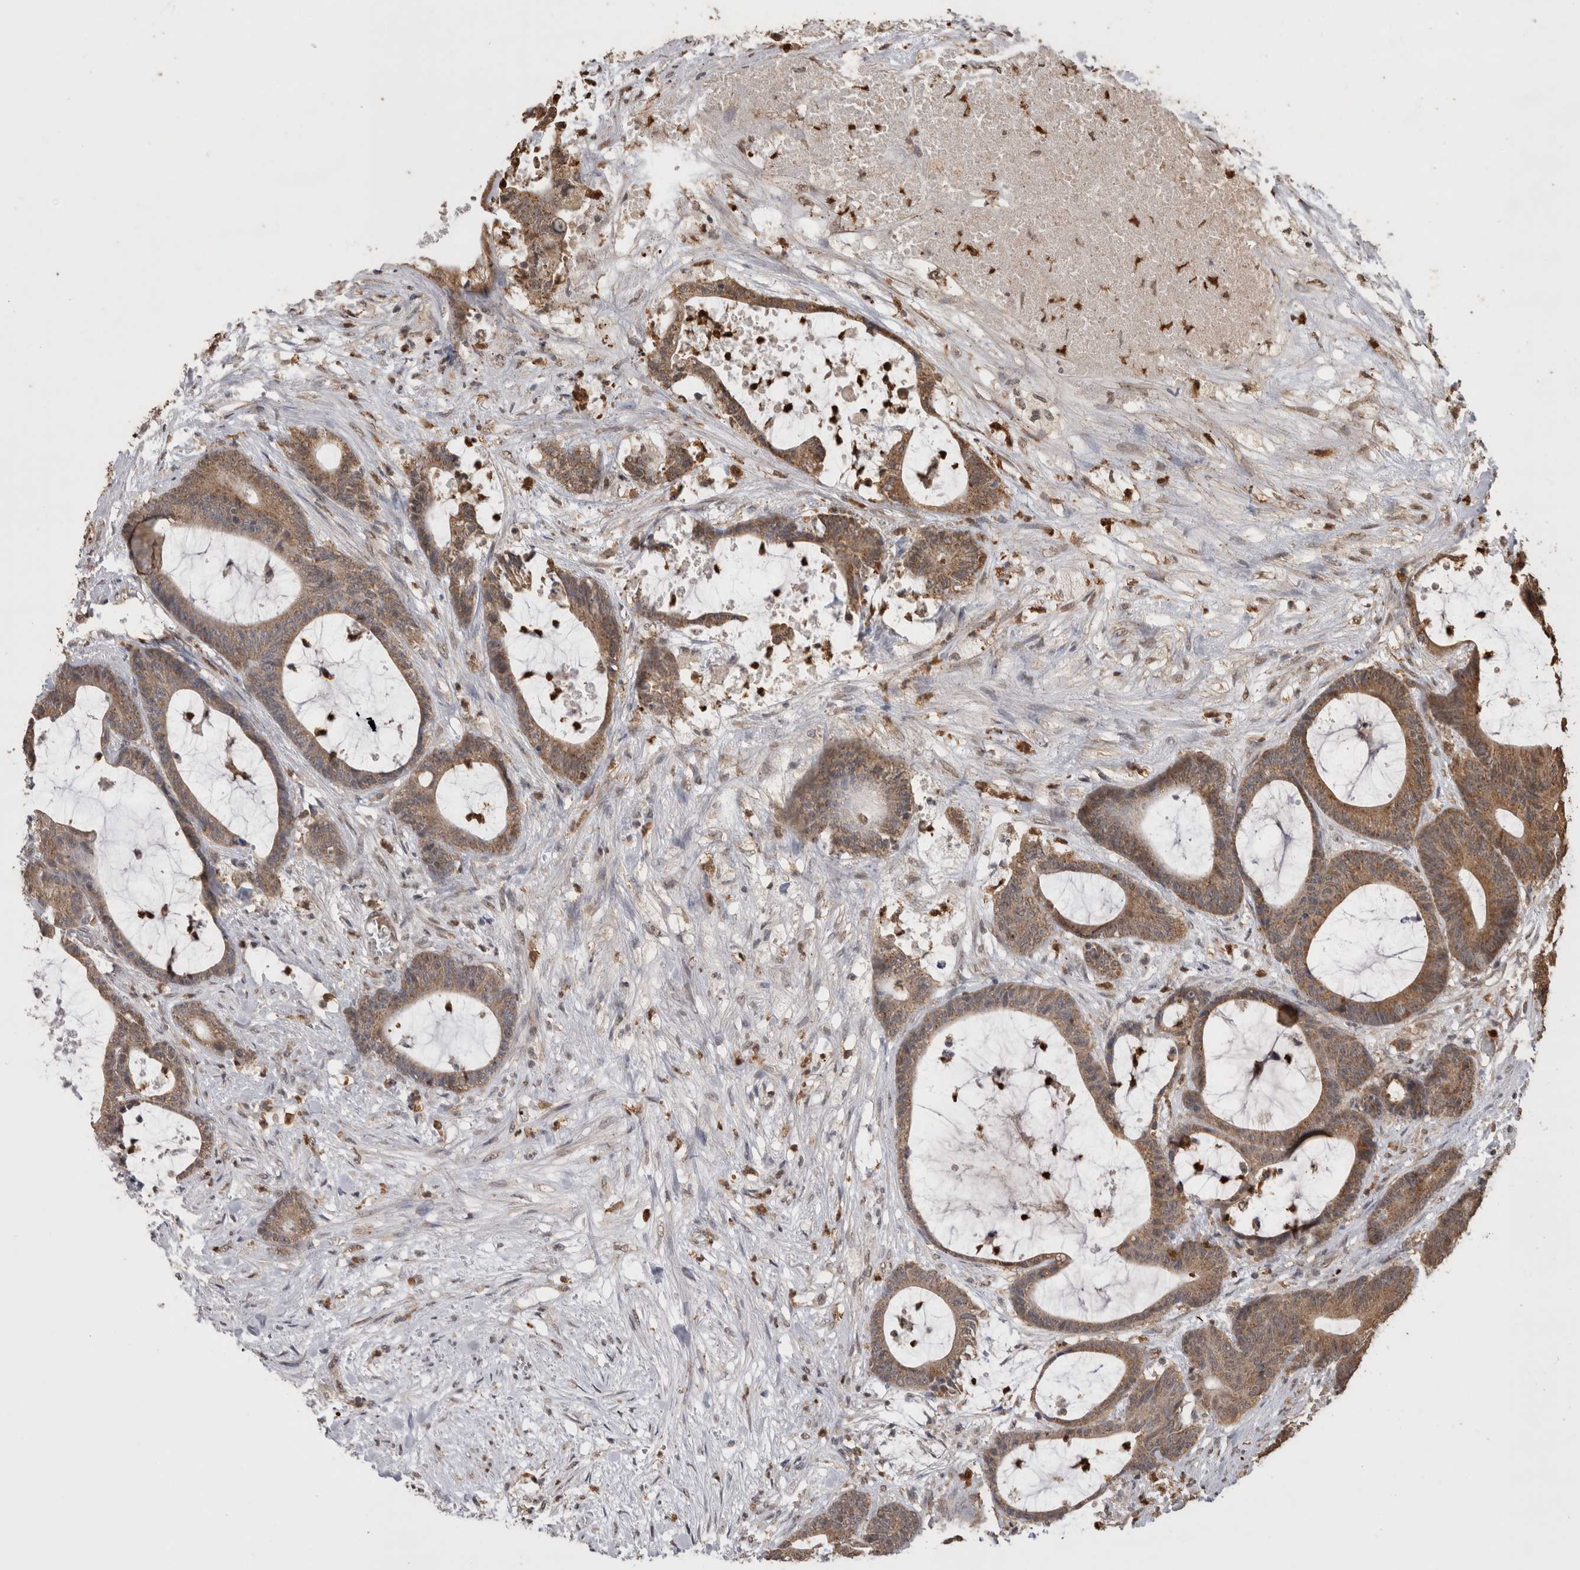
{"staining": {"intensity": "moderate", "quantity": ">75%", "location": "cytoplasmic/membranous"}, "tissue": "colorectal cancer", "cell_type": "Tumor cells", "image_type": "cancer", "snomed": [{"axis": "morphology", "description": "Adenocarcinoma, NOS"}, {"axis": "topography", "description": "Colon"}], "caption": "The micrograph shows immunohistochemical staining of colorectal cancer (adenocarcinoma). There is moderate cytoplasmic/membranous expression is identified in approximately >75% of tumor cells. The staining is performed using DAB (3,3'-diaminobenzidine) brown chromogen to label protein expression. The nuclei are counter-stained blue using hematoxylin.", "gene": "PAK4", "patient": {"sex": "female", "age": 84}}